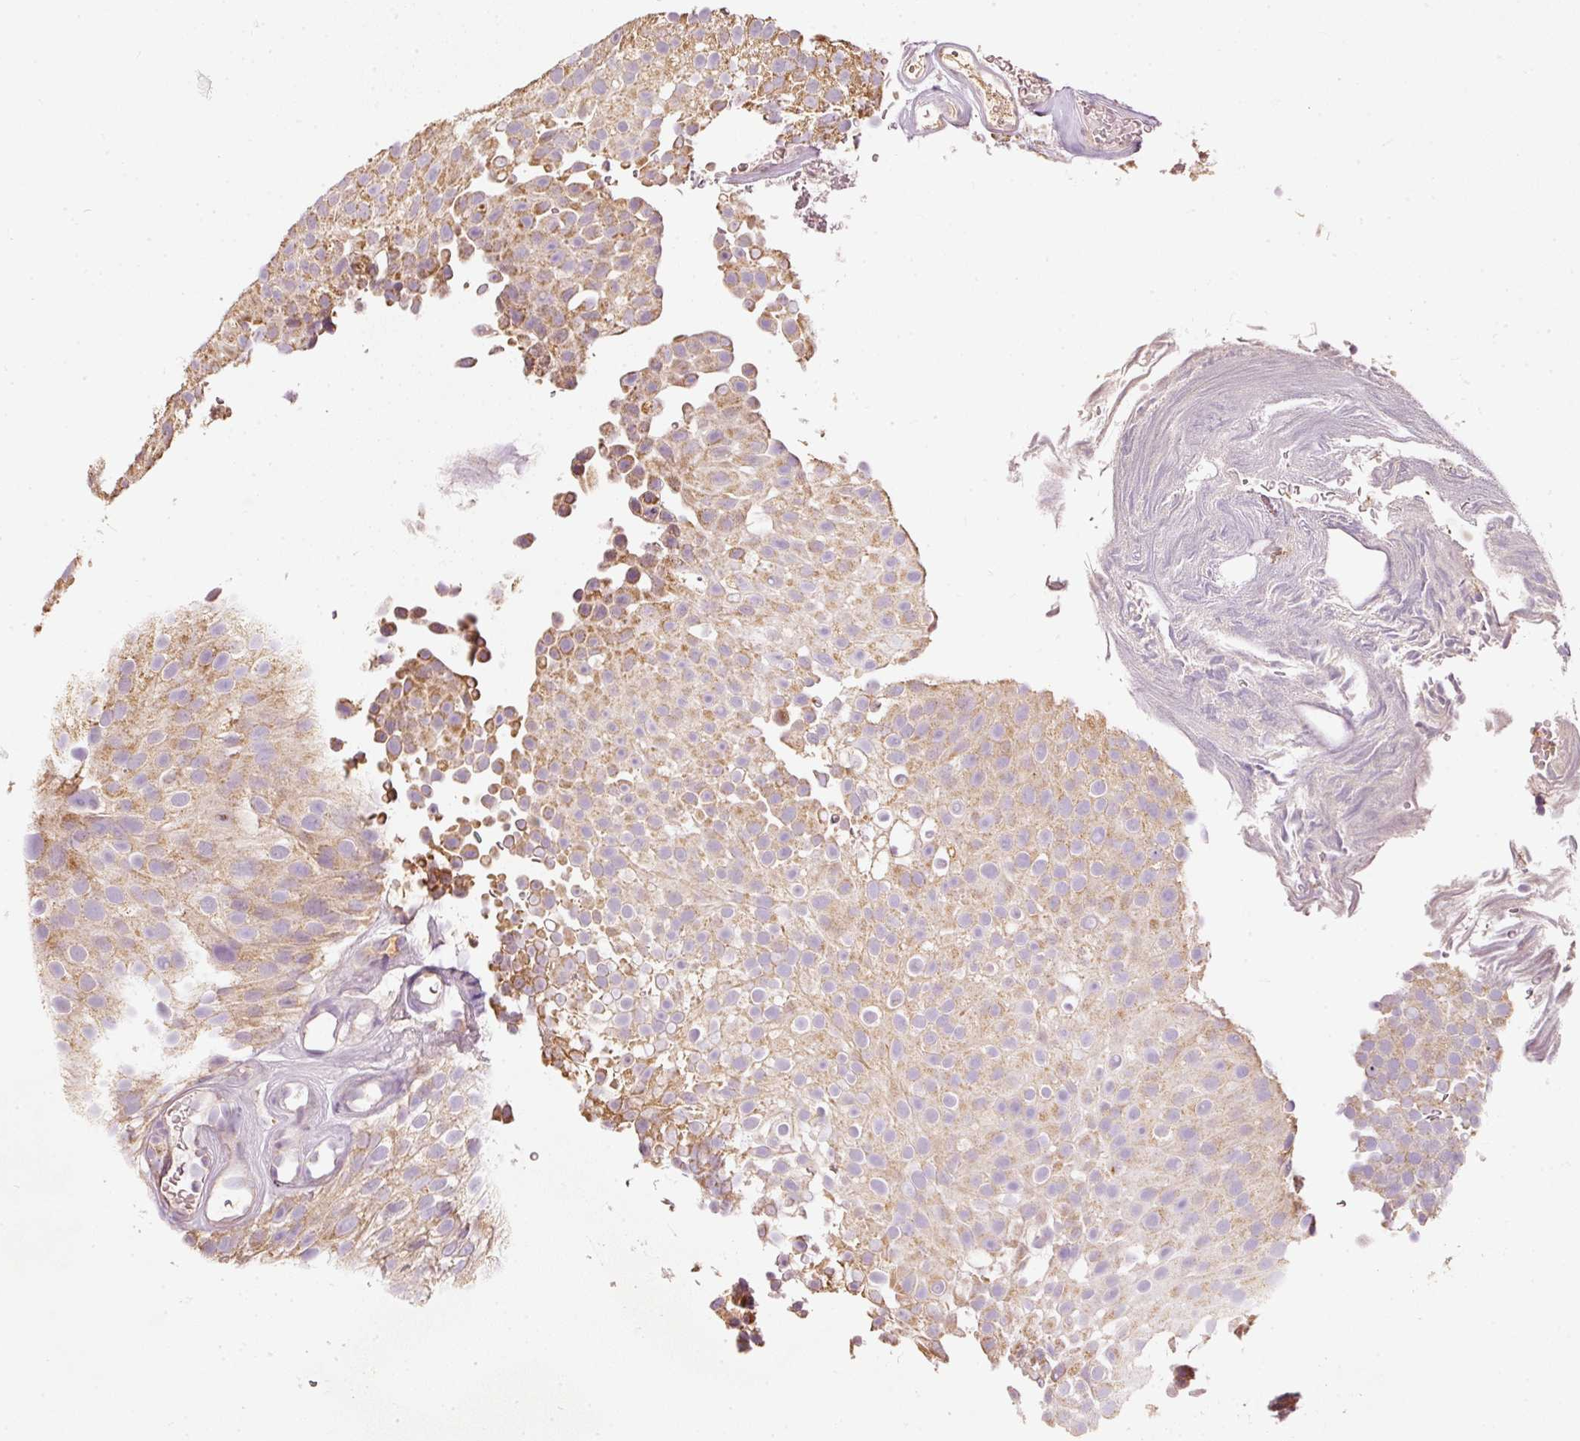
{"staining": {"intensity": "moderate", "quantity": "25%-75%", "location": "cytoplasmic/membranous"}, "tissue": "urothelial cancer", "cell_type": "Tumor cells", "image_type": "cancer", "snomed": [{"axis": "morphology", "description": "Urothelial carcinoma, Low grade"}, {"axis": "topography", "description": "Urinary bladder"}], "caption": "Human urothelial cancer stained for a protein (brown) demonstrates moderate cytoplasmic/membranous positive expression in about 25%-75% of tumor cells.", "gene": "PSENEN", "patient": {"sex": "male", "age": 78}}